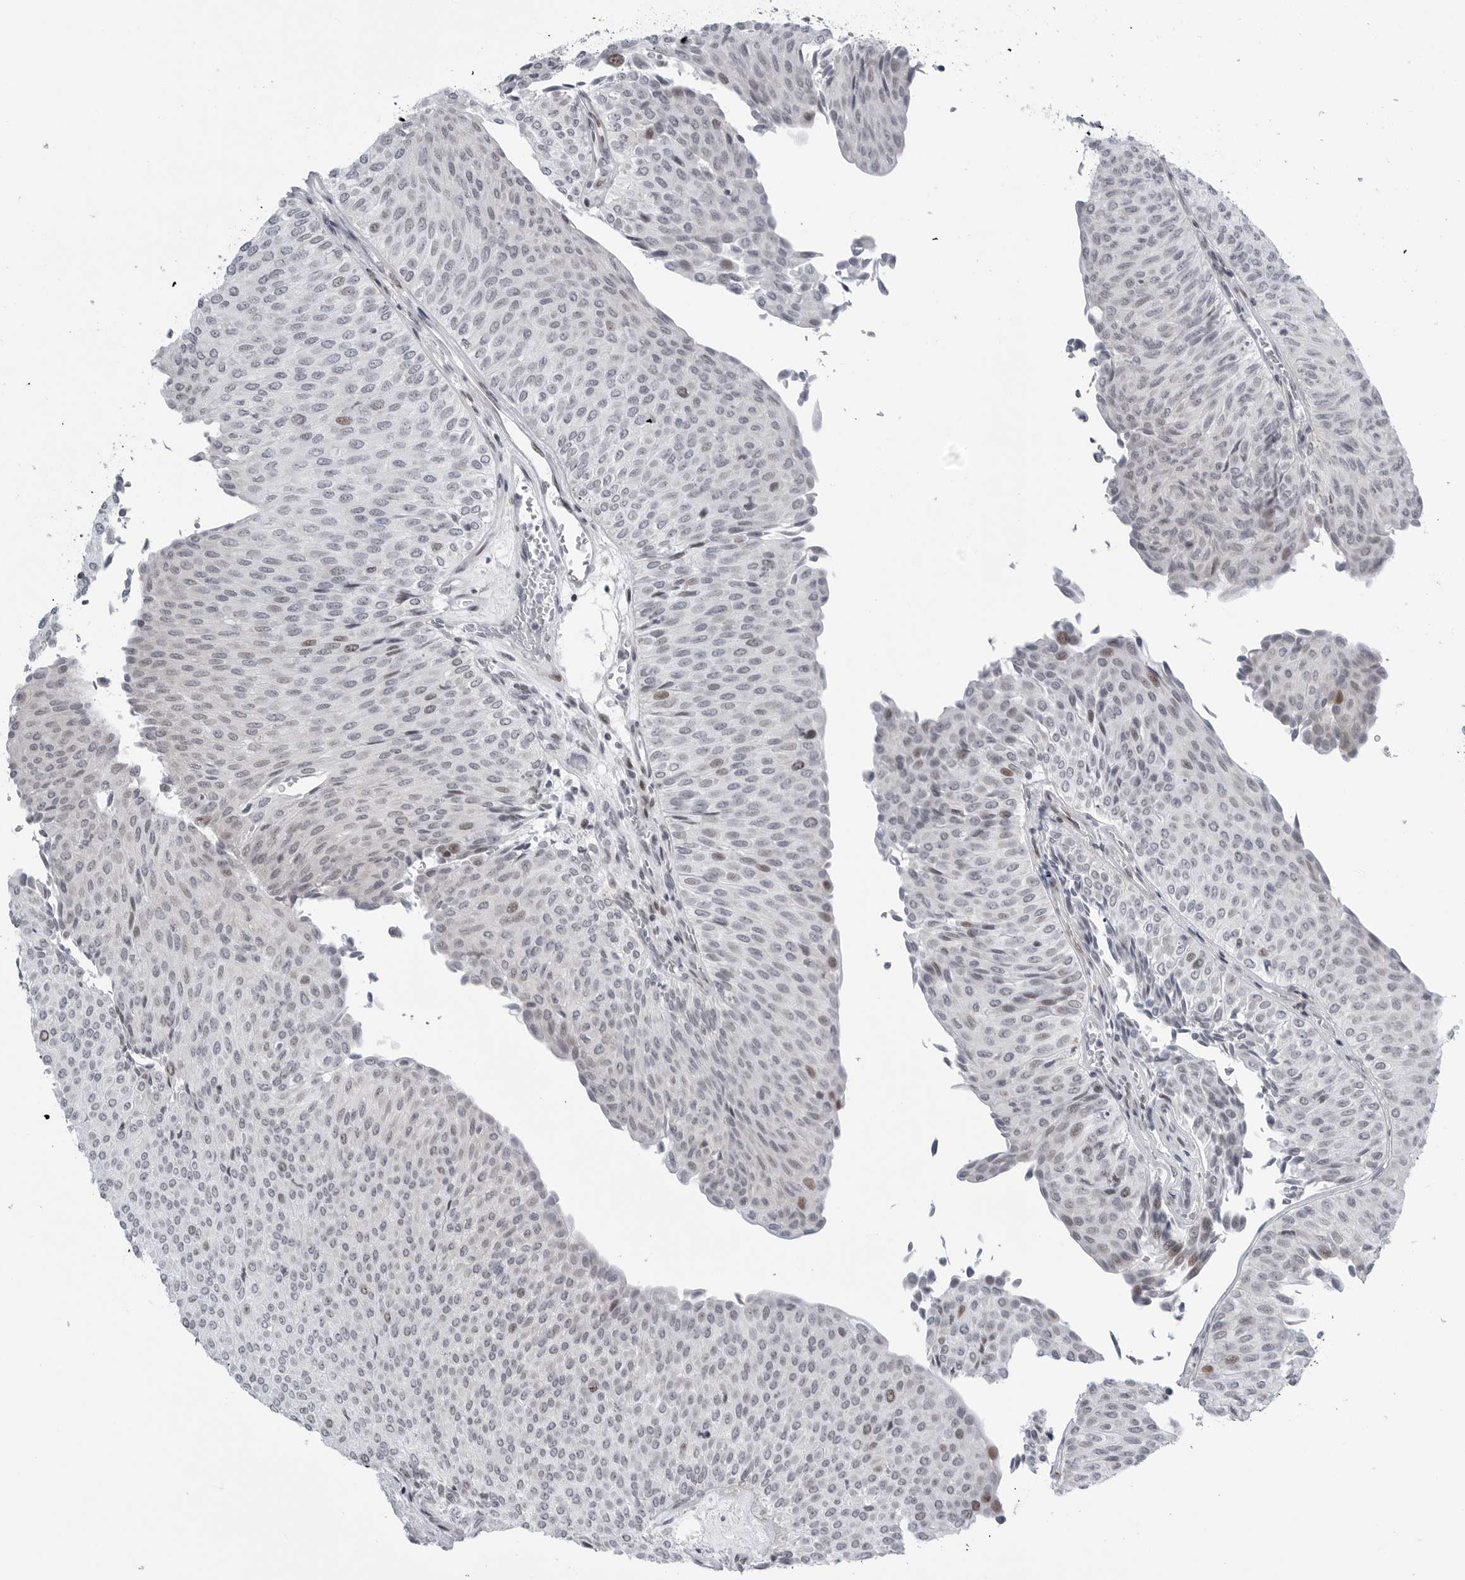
{"staining": {"intensity": "weak", "quantity": "<25%", "location": "nuclear"}, "tissue": "urothelial cancer", "cell_type": "Tumor cells", "image_type": "cancer", "snomed": [{"axis": "morphology", "description": "Urothelial carcinoma, Low grade"}, {"axis": "topography", "description": "Urinary bladder"}], "caption": "Tumor cells are negative for brown protein staining in low-grade urothelial carcinoma. The staining is performed using DAB brown chromogen with nuclei counter-stained in using hematoxylin.", "gene": "FAM135B", "patient": {"sex": "male", "age": 78}}